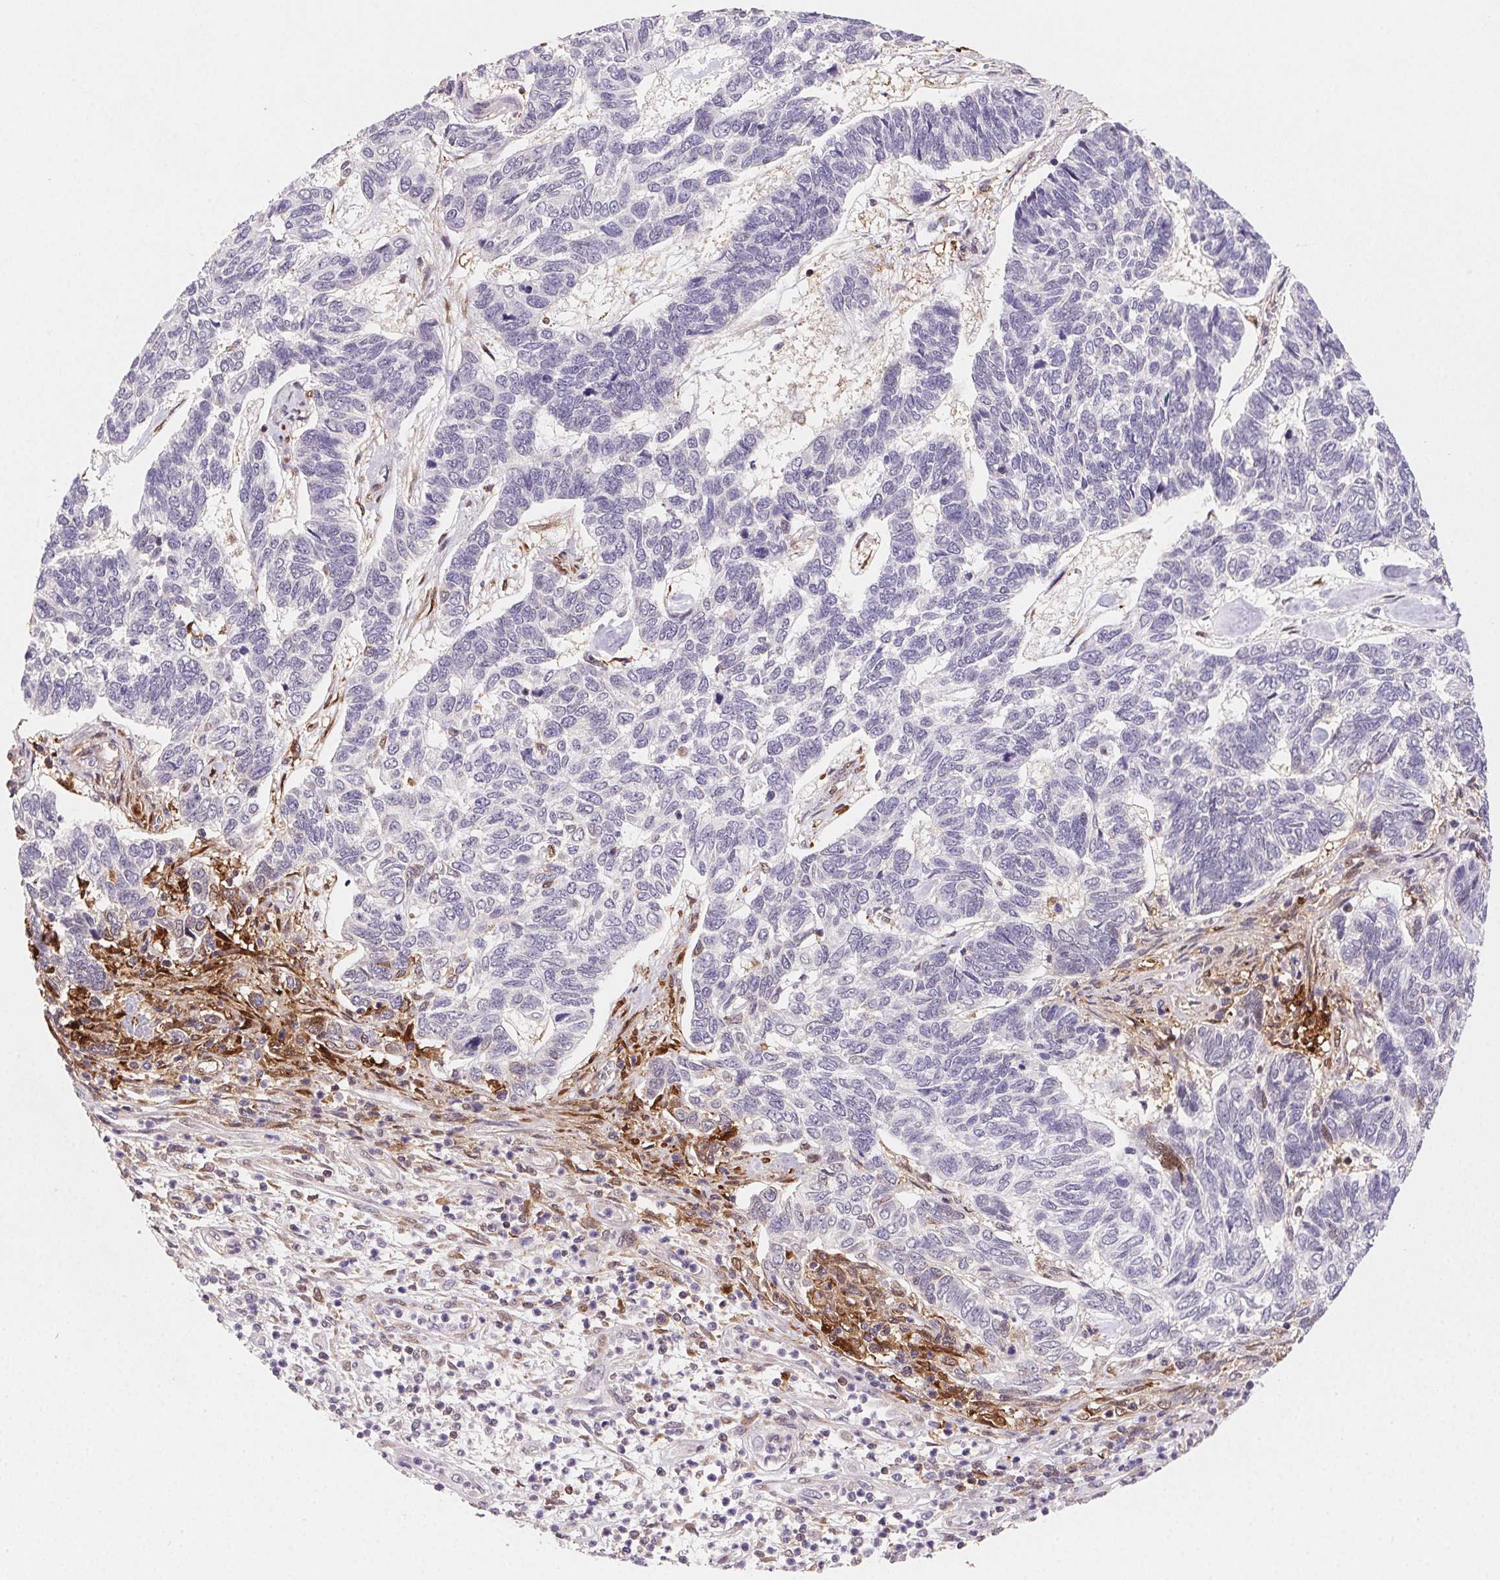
{"staining": {"intensity": "negative", "quantity": "none", "location": "none"}, "tissue": "skin cancer", "cell_type": "Tumor cells", "image_type": "cancer", "snomed": [{"axis": "morphology", "description": "Basal cell carcinoma"}, {"axis": "topography", "description": "Skin"}], "caption": "A photomicrograph of human skin cancer (basal cell carcinoma) is negative for staining in tumor cells.", "gene": "GBP1", "patient": {"sex": "female", "age": 65}}